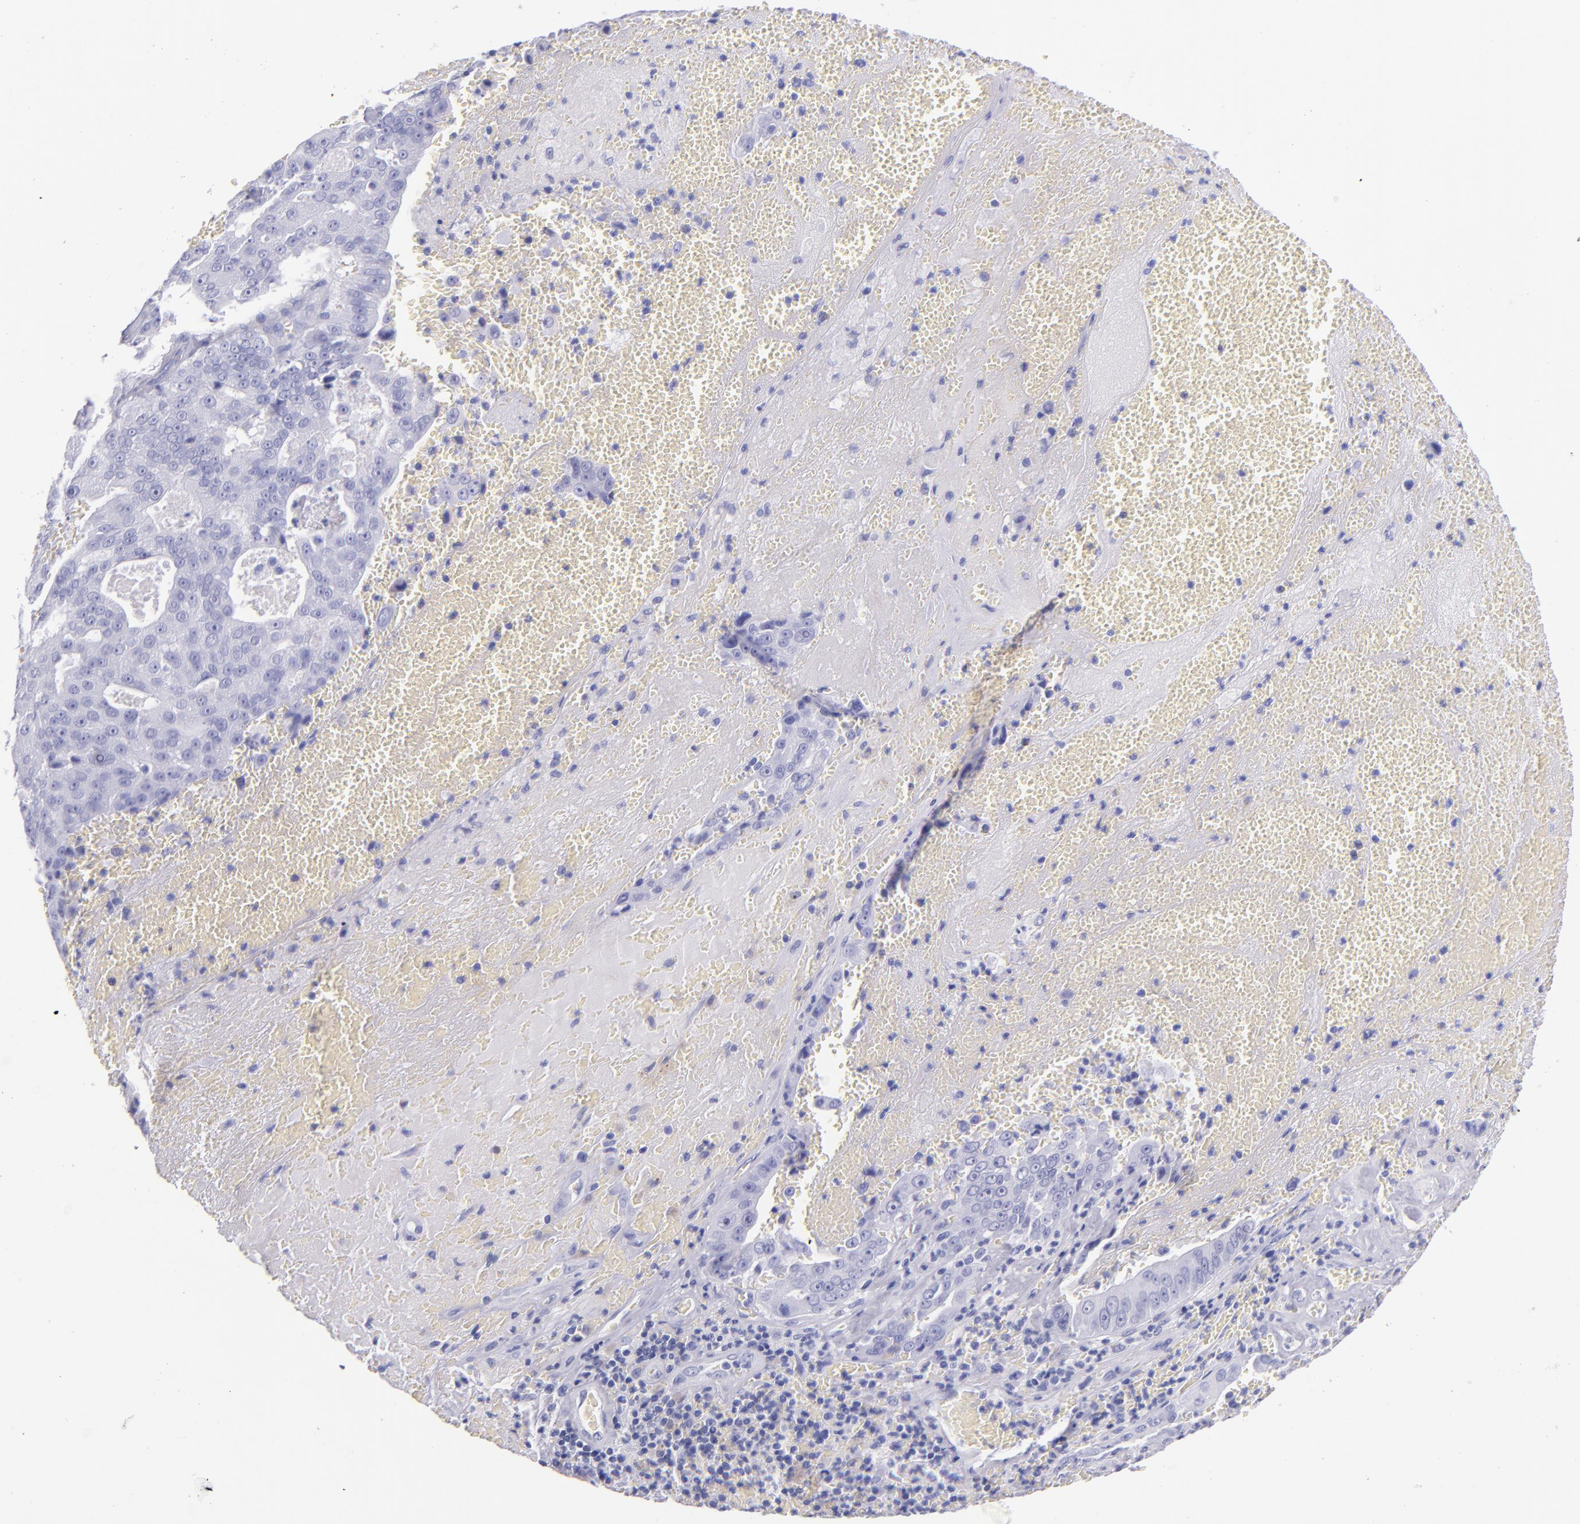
{"staining": {"intensity": "negative", "quantity": "none", "location": "none"}, "tissue": "liver cancer", "cell_type": "Tumor cells", "image_type": "cancer", "snomed": [{"axis": "morphology", "description": "Cholangiocarcinoma"}, {"axis": "topography", "description": "Liver"}], "caption": "A high-resolution histopathology image shows immunohistochemistry (IHC) staining of cholangiocarcinoma (liver), which displays no significant staining in tumor cells.", "gene": "SFTPA2", "patient": {"sex": "female", "age": 79}}